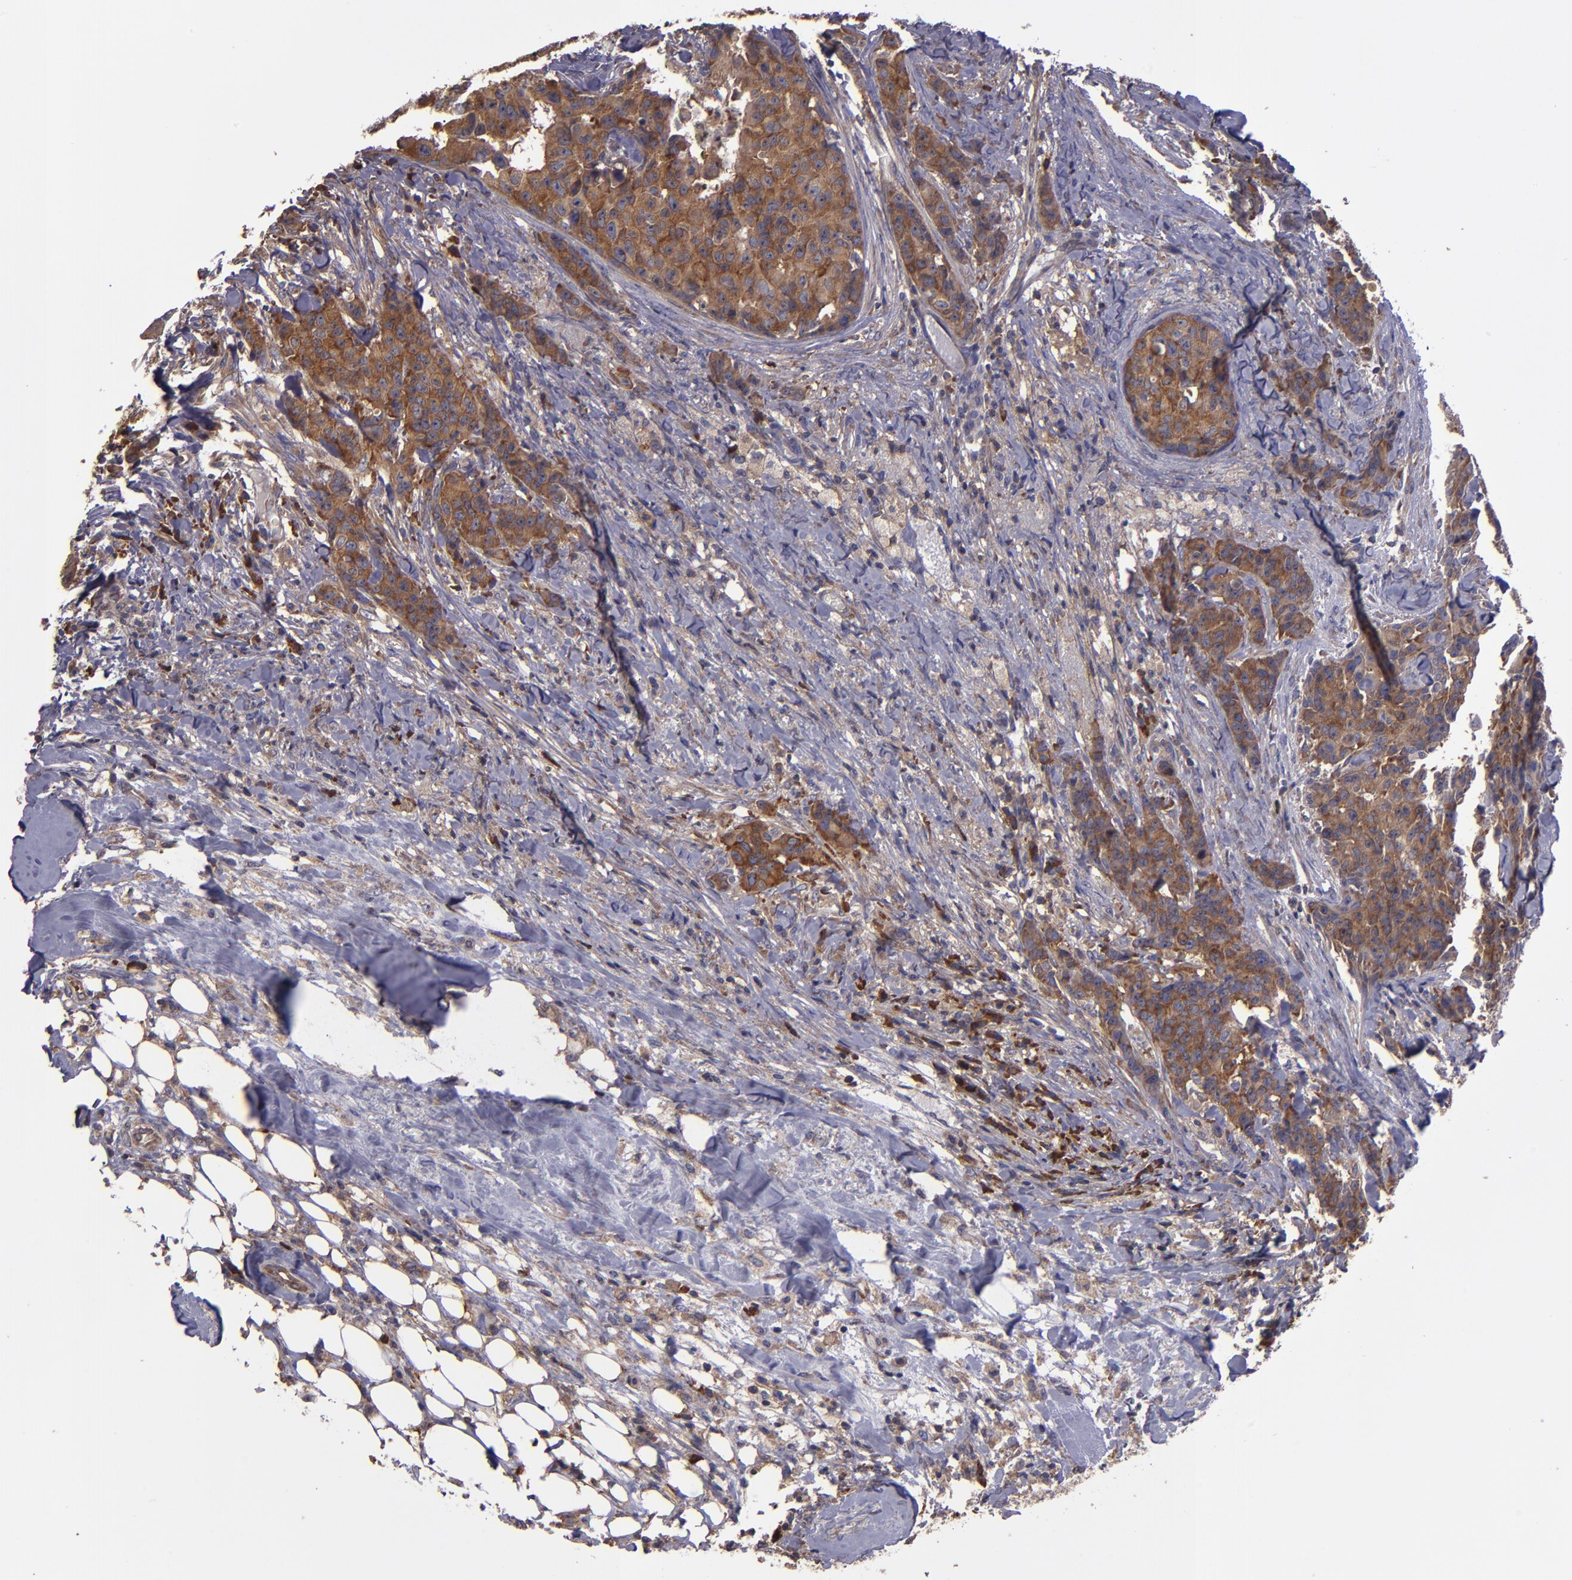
{"staining": {"intensity": "moderate", "quantity": "25%-75%", "location": "cytoplasmic/membranous"}, "tissue": "breast cancer", "cell_type": "Tumor cells", "image_type": "cancer", "snomed": [{"axis": "morphology", "description": "Duct carcinoma"}, {"axis": "topography", "description": "Breast"}], "caption": "The image displays immunohistochemical staining of breast infiltrating ductal carcinoma. There is moderate cytoplasmic/membranous expression is present in about 25%-75% of tumor cells. The protein is stained brown, and the nuclei are stained in blue (DAB (3,3'-diaminobenzidine) IHC with brightfield microscopy, high magnification).", "gene": "CARS1", "patient": {"sex": "female", "age": 40}}